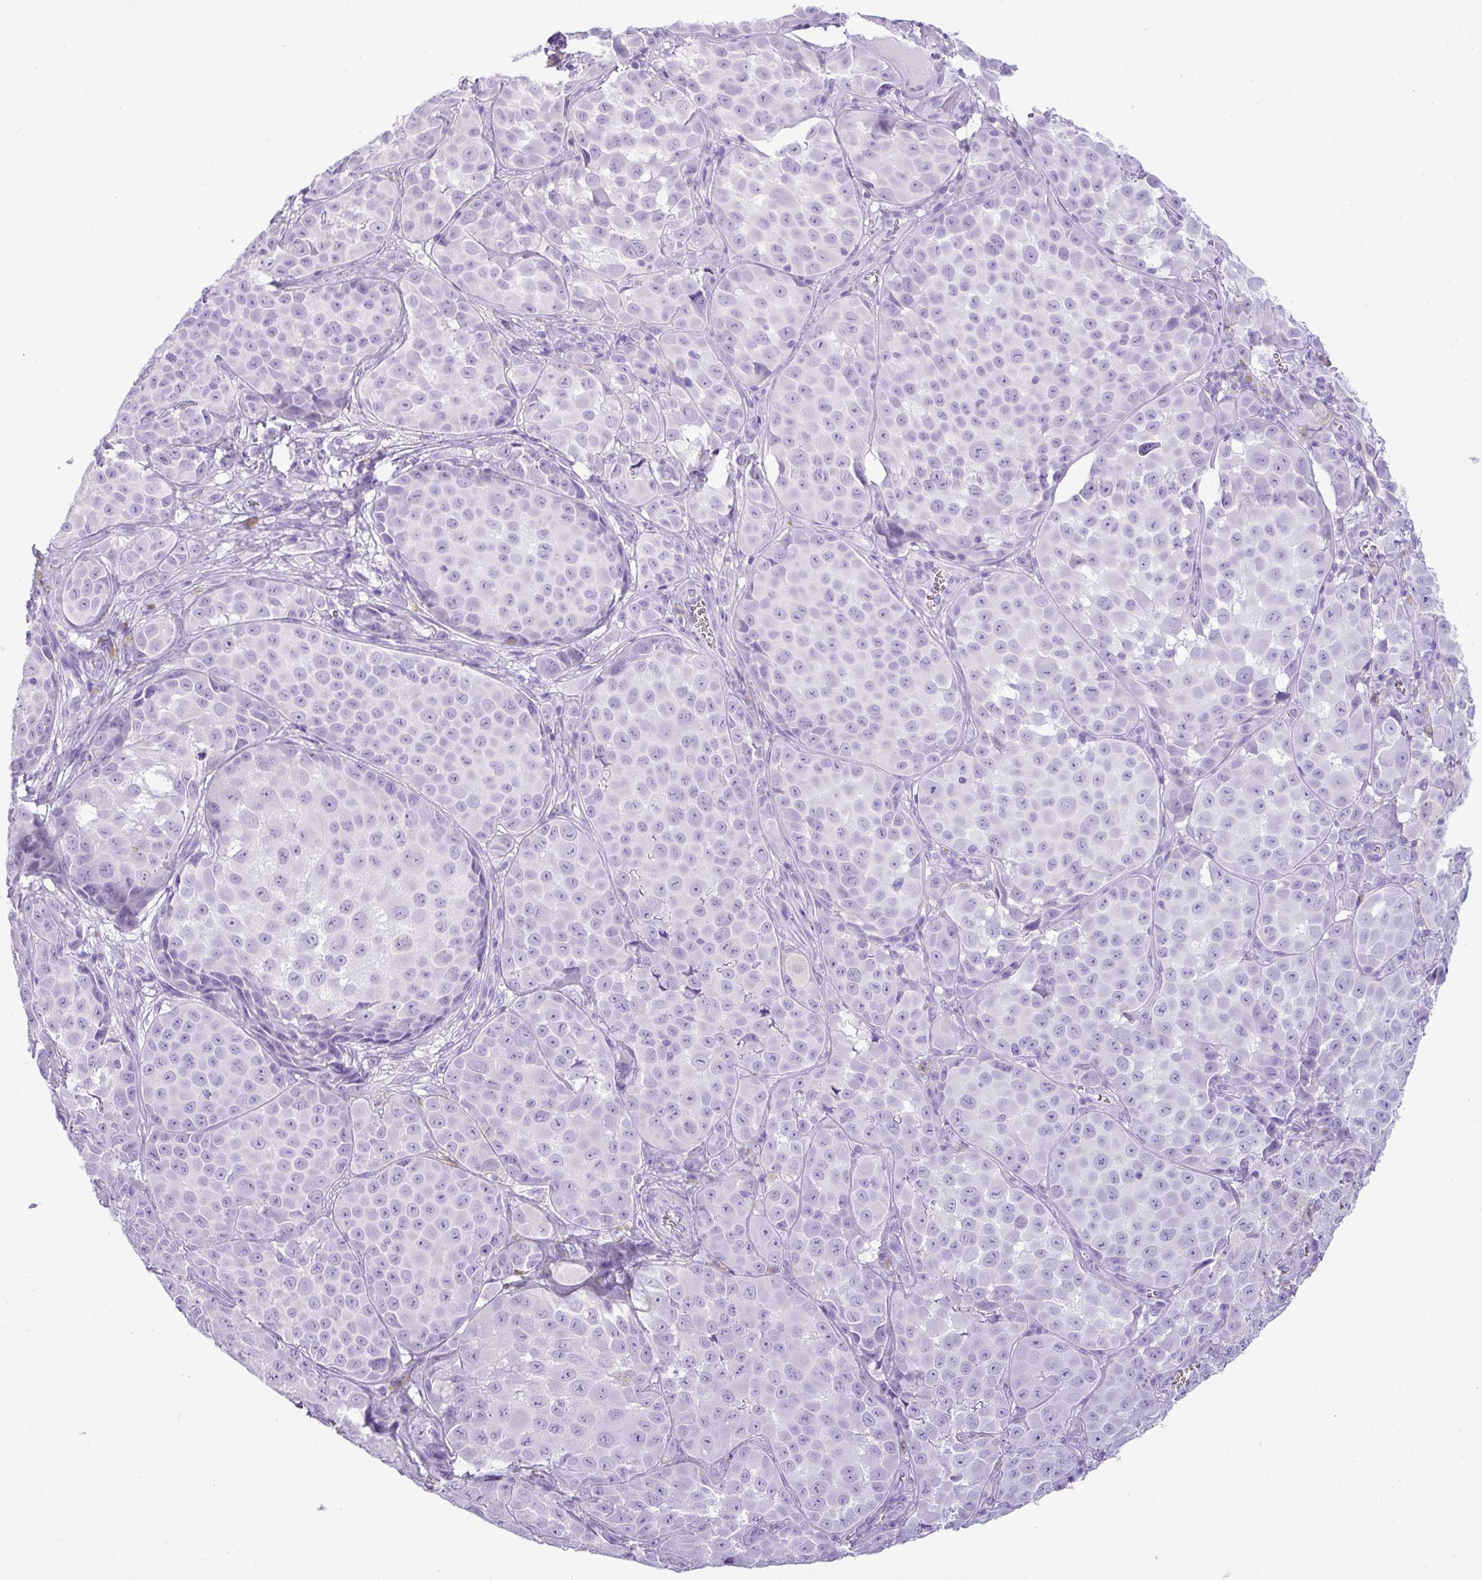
{"staining": {"intensity": "negative", "quantity": "none", "location": "none"}, "tissue": "melanoma", "cell_type": "Tumor cells", "image_type": "cancer", "snomed": [{"axis": "morphology", "description": "Malignant melanoma, NOS"}, {"axis": "topography", "description": "Skin"}], "caption": "Immunohistochemistry of melanoma reveals no positivity in tumor cells.", "gene": "ZSCAN5A", "patient": {"sex": "male", "age": 64}}